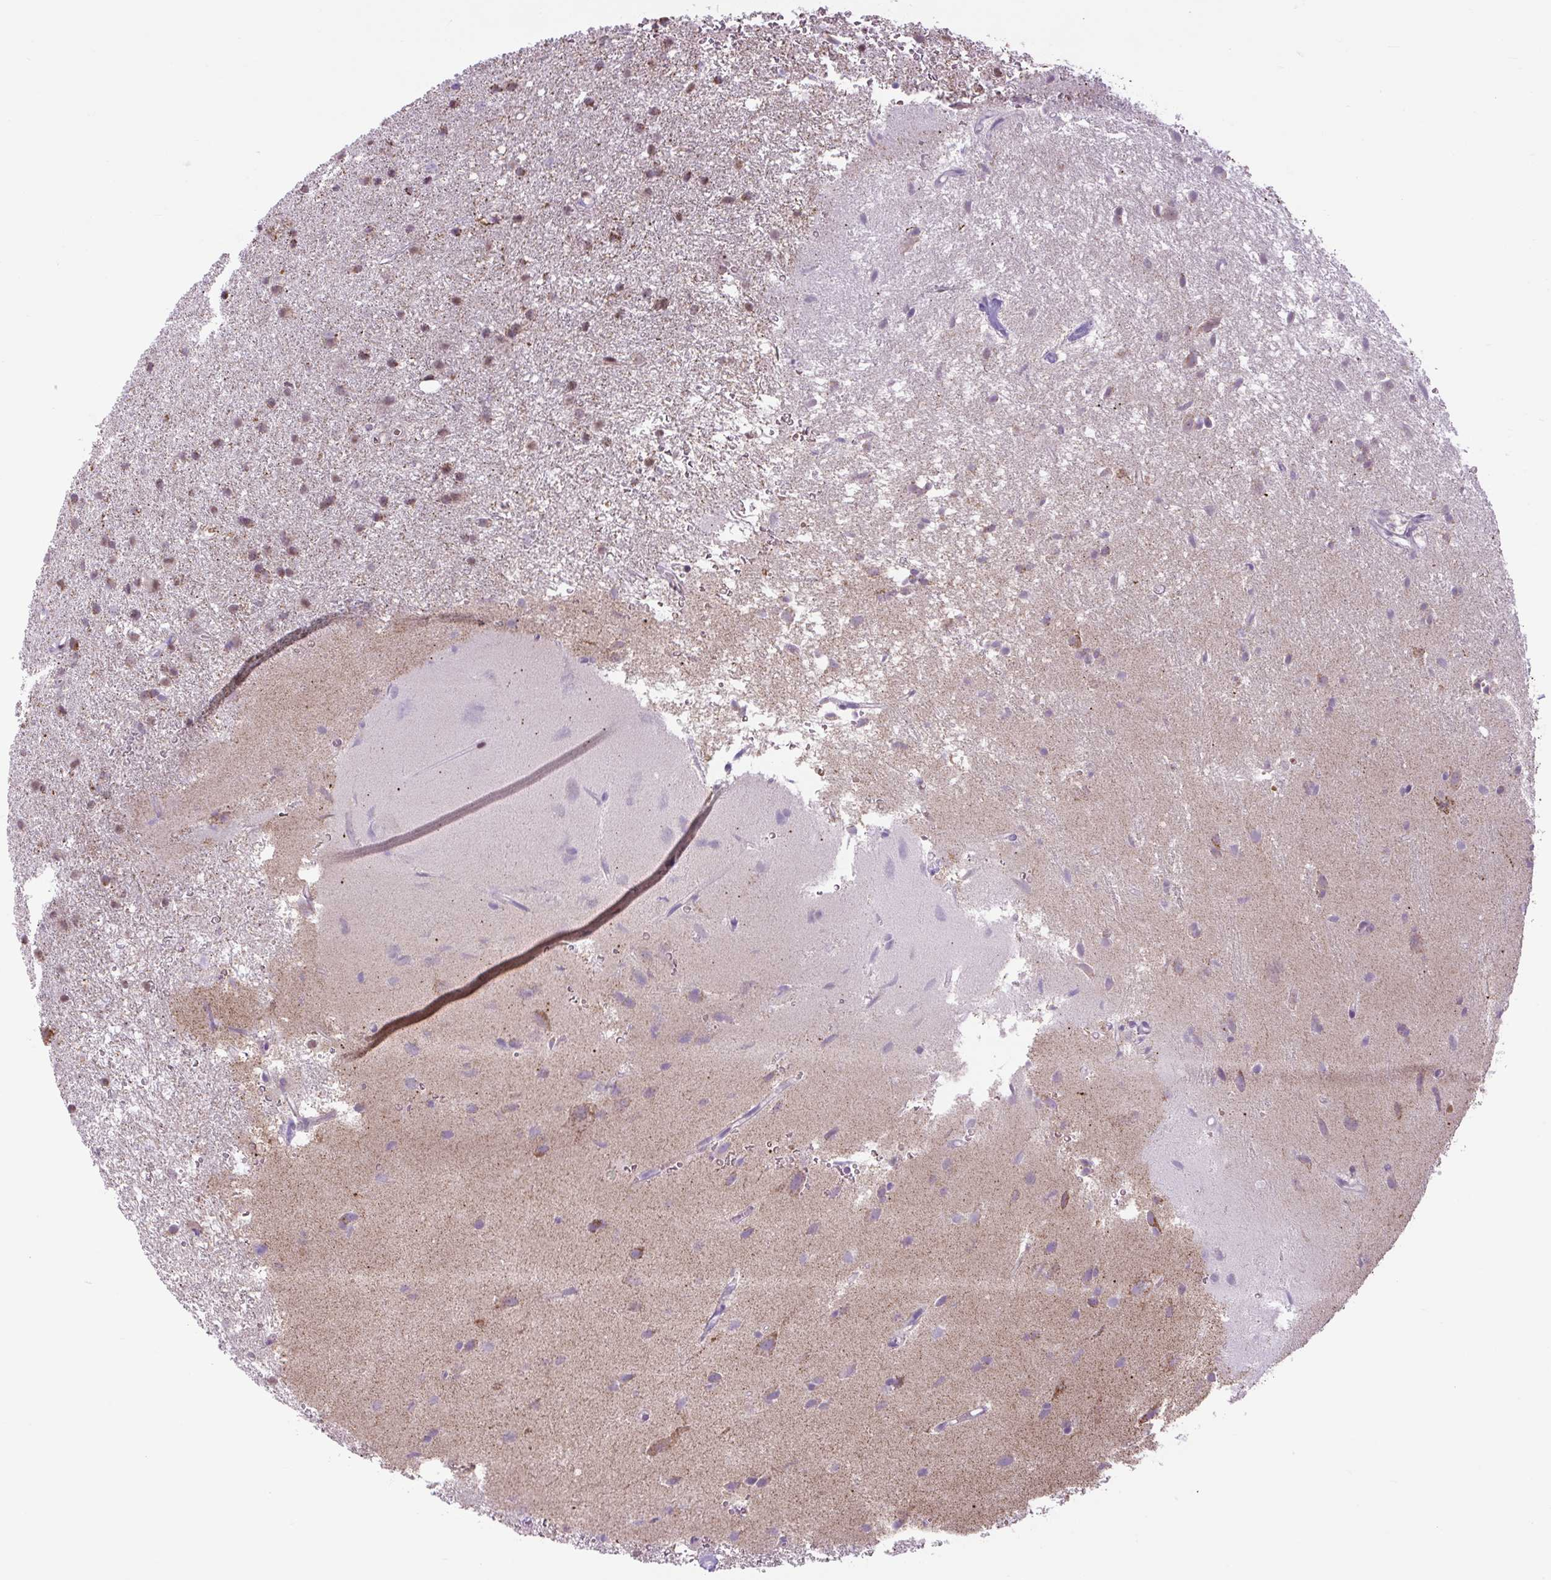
{"staining": {"intensity": "moderate", "quantity": "25%-75%", "location": "cytoplasmic/membranous"}, "tissue": "glioma", "cell_type": "Tumor cells", "image_type": "cancer", "snomed": [{"axis": "morphology", "description": "Glioma, malignant, High grade"}, {"axis": "topography", "description": "Brain"}], "caption": "IHC histopathology image of neoplastic tissue: human glioma stained using immunohistochemistry (IHC) exhibits medium levels of moderate protein expression localized specifically in the cytoplasmic/membranous of tumor cells, appearing as a cytoplasmic/membranous brown color.", "gene": "SCO2", "patient": {"sex": "female", "age": 50}}